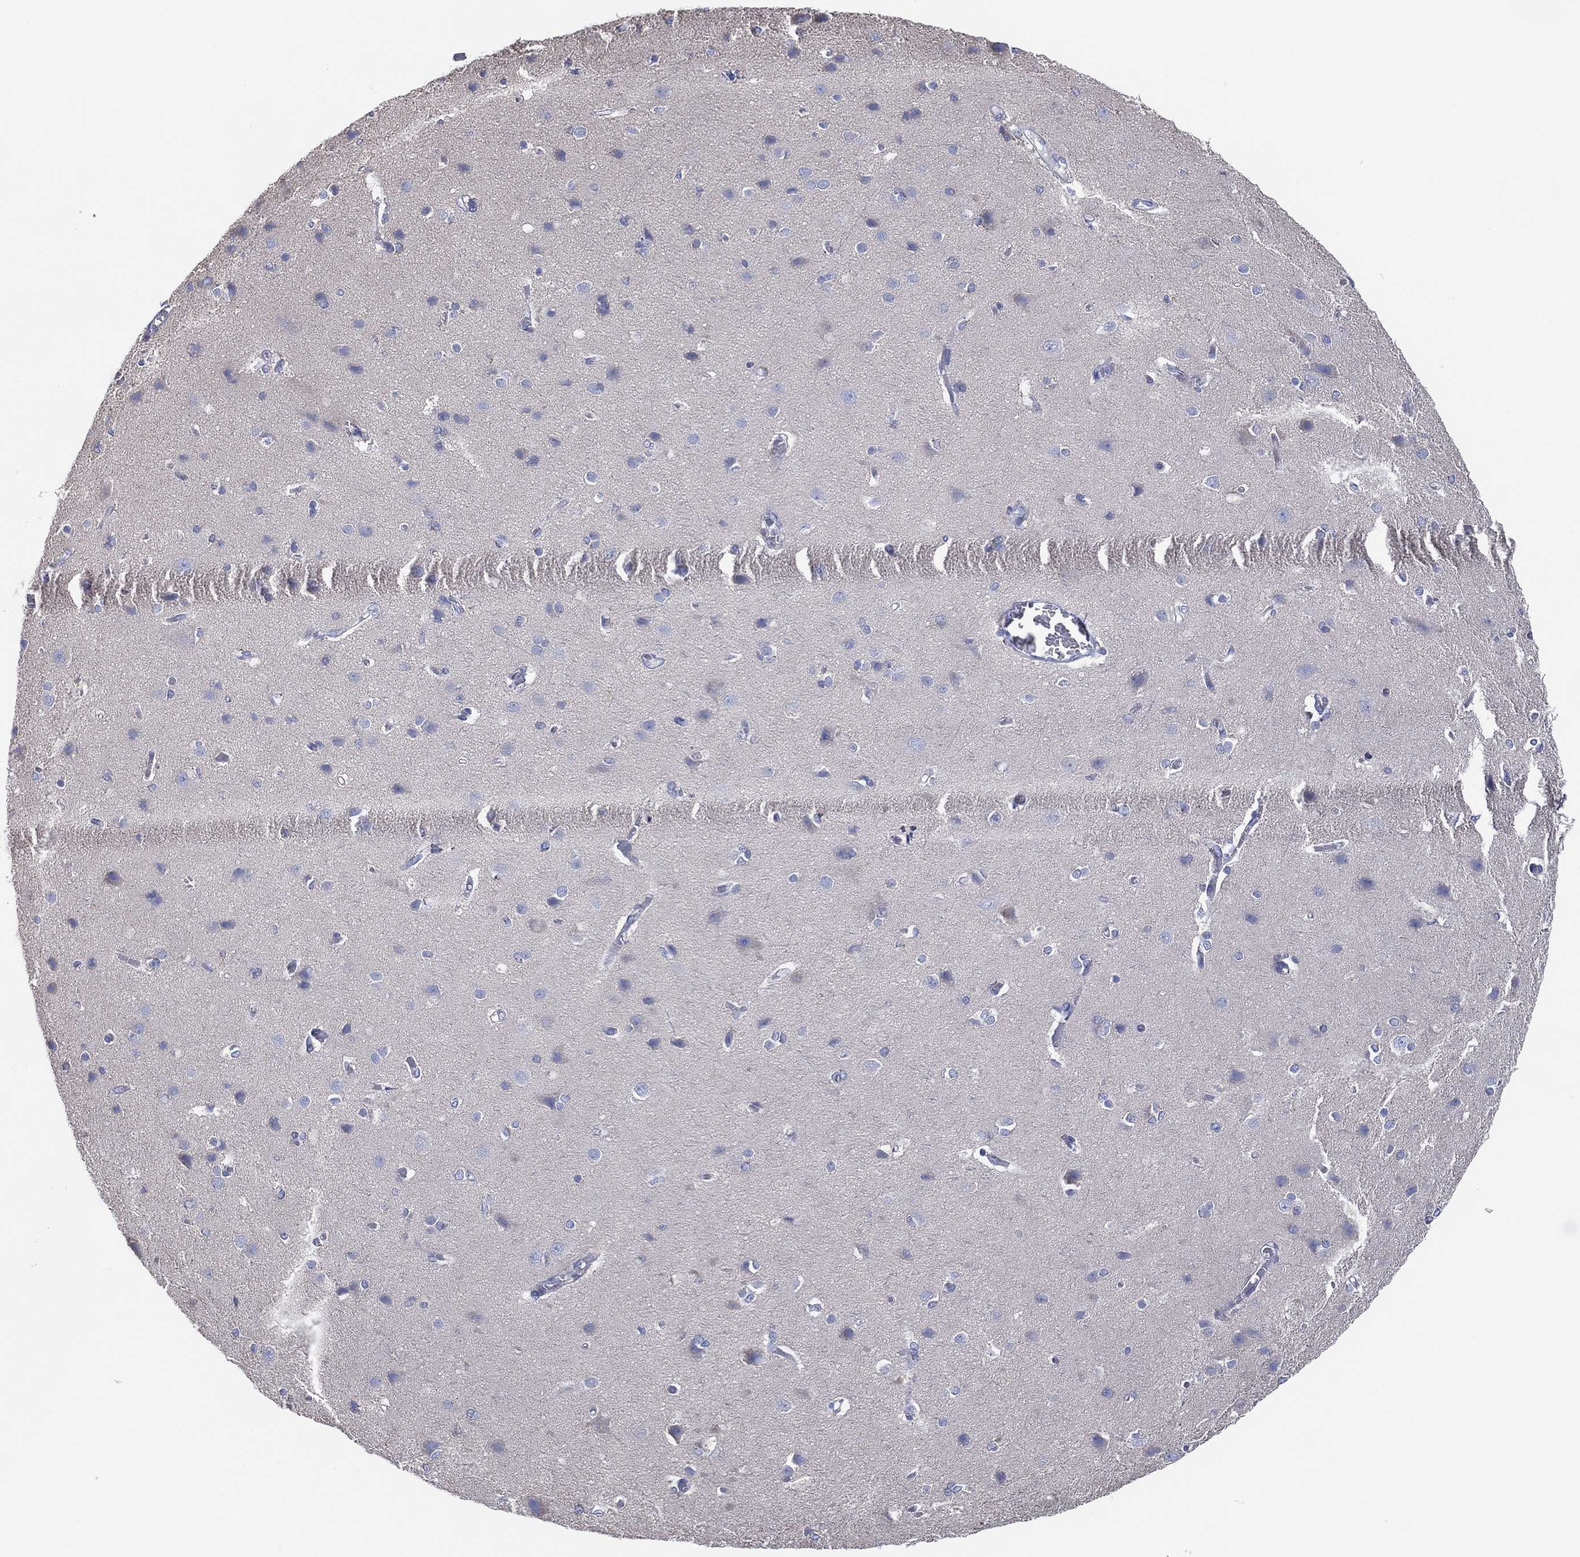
{"staining": {"intensity": "negative", "quantity": "none", "location": "none"}, "tissue": "cerebral cortex", "cell_type": "Endothelial cells", "image_type": "normal", "snomed": [{"axis": "morphology", "description": "Normal tissue, NOS"}, {"axis": "topography", "description": "Cerebral cortex"}], "caption": "Endothelial cells show no significant expression in benign cerebral cortex. (DAB immunohistochemistry with hematoxylin counter stain).", "gene": "CFTR", "patient": {"sex": "male", "age": 37}}